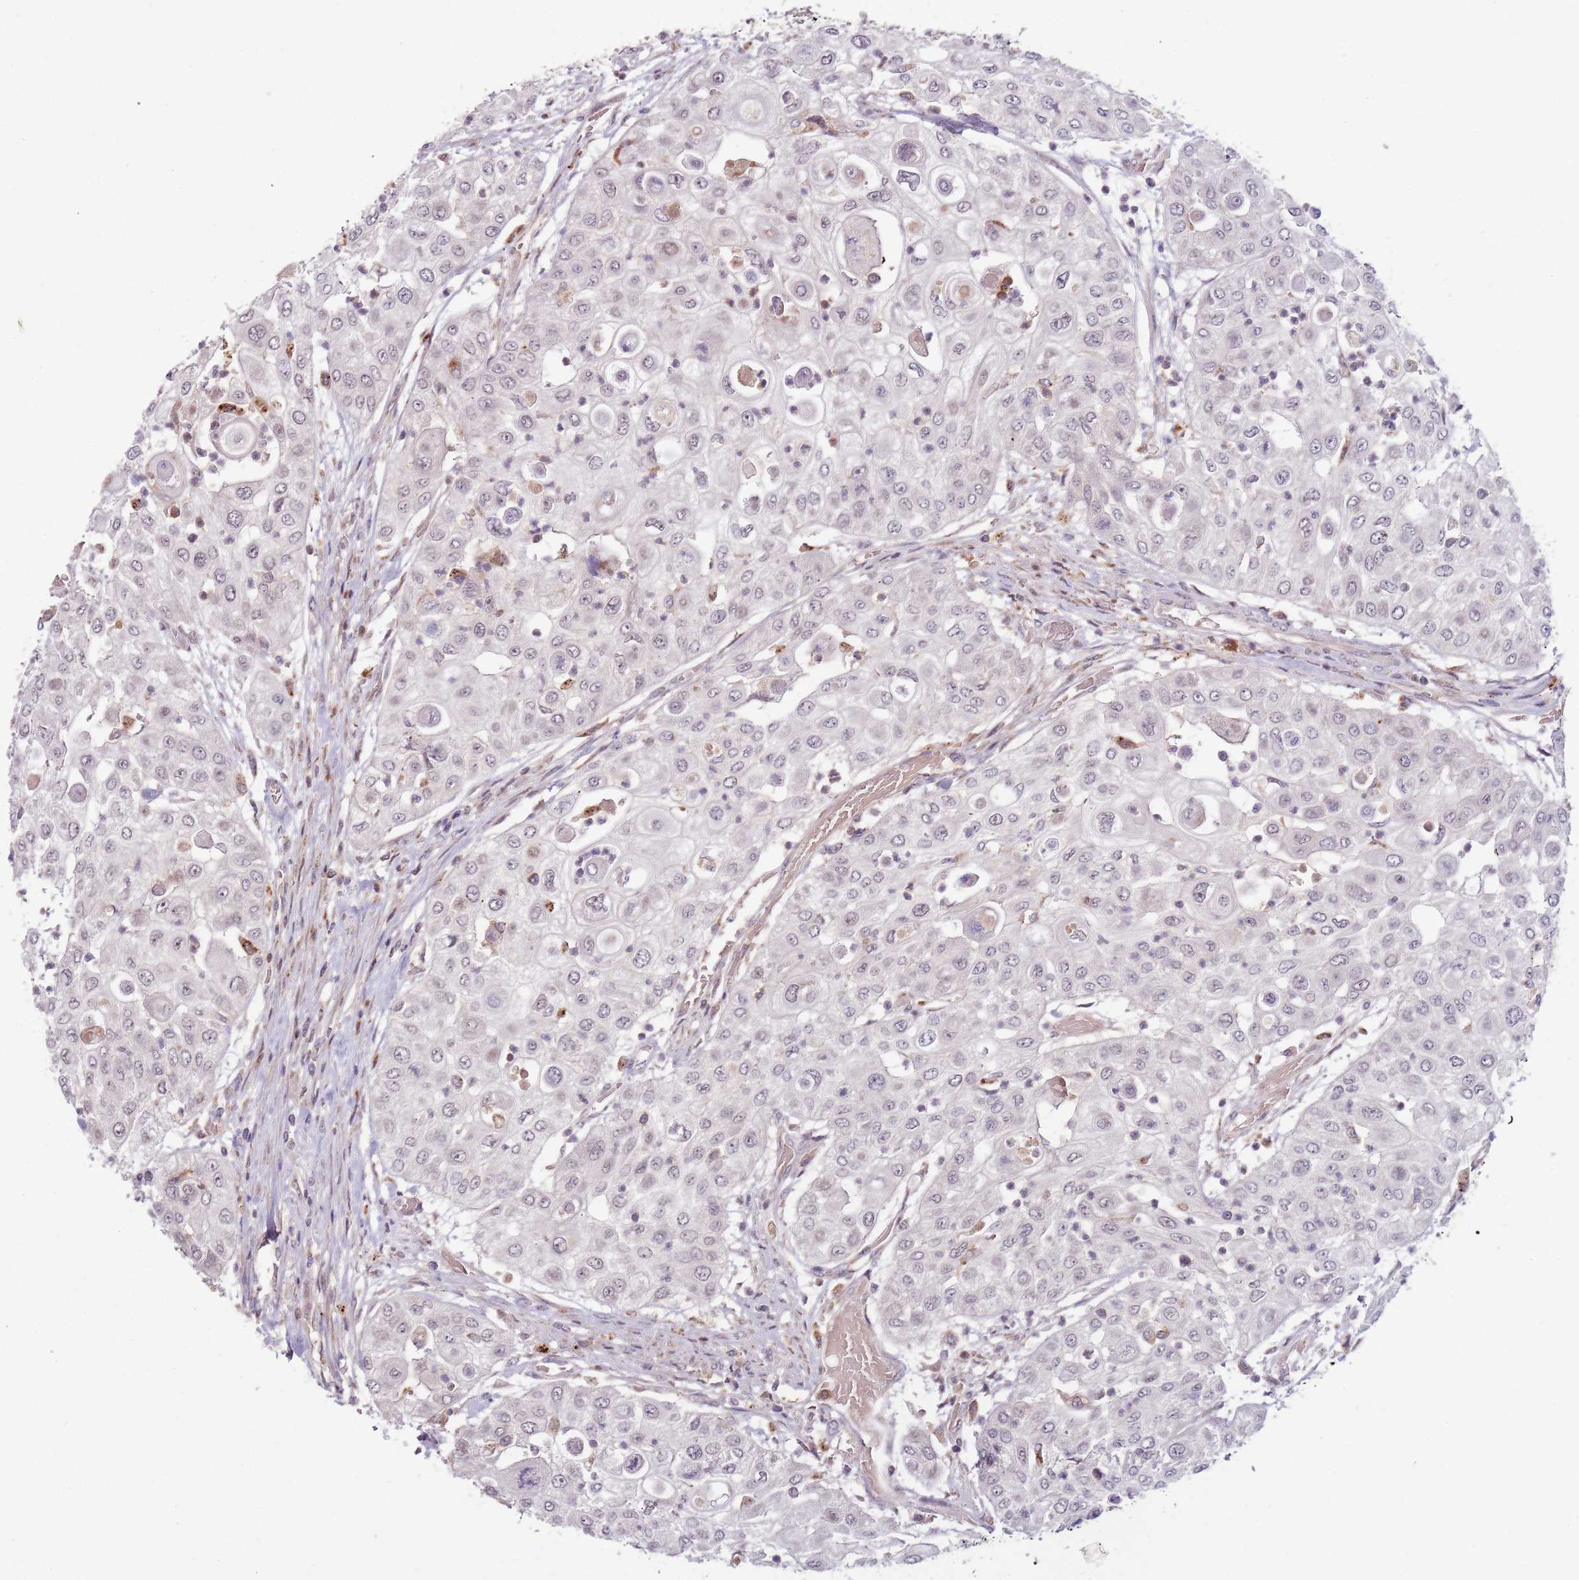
{"staining": {"intensity": "negative", "quantity": "none", "location": "none"}, "tissue": "urothelial cancer", "cell_type": "Tumor cells", "image_type": "cancer", "snomed": [{"axis": "morphology", "description": "Urothelial carcinoma, High grade"}, {"axis": "topography", "description": "Urinary bladder"}], "caption": "Immunohistochemistry (IHC) of human high-grade urothelial carcinoma reveals no expression in tumor cells.", "gene": "ULK3", "patient": {"sex": "female", "age": 79}}